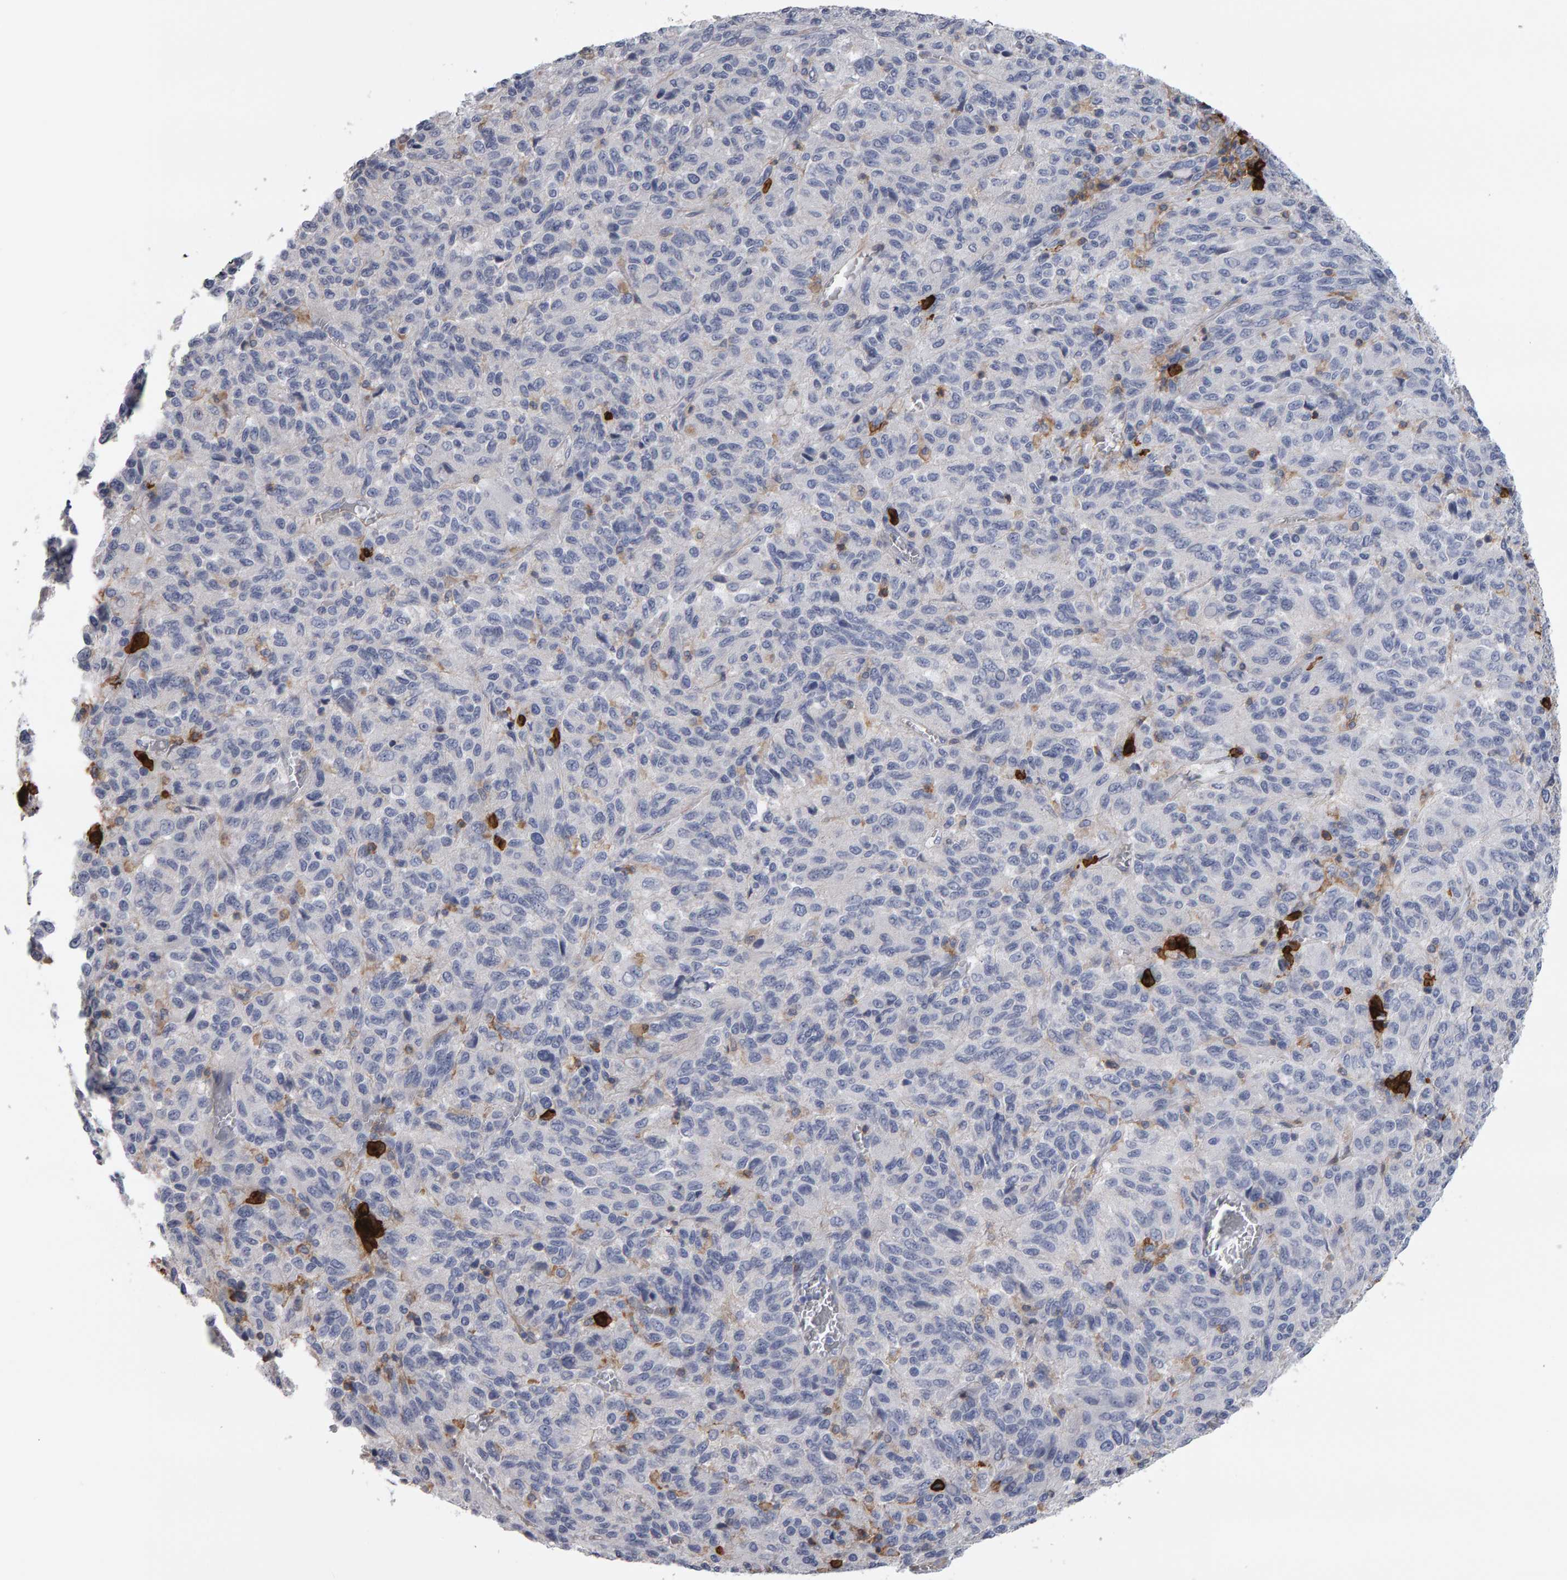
{"staining": {"intensity": "negative", "quantity": "none", "location": "none"}, "tissue": "melanoma", "cell_type": "Tumor cells", "image_type": "cancer", "snomed": [{"axis": "morphology", "description": "Malignant melanoma, Metastatic site"}, {"axis": "topography", "description": "Lung"}], "caption": "IHC image of neoplastic tissue: malignant melanoma (metastatic site) stained with DAB (3,3'-diaminobenzidine) demonstrates no significant protein positivity in tumor cells.", "gene": "CD38", "patient": {"sex": "male", "age": 64}}